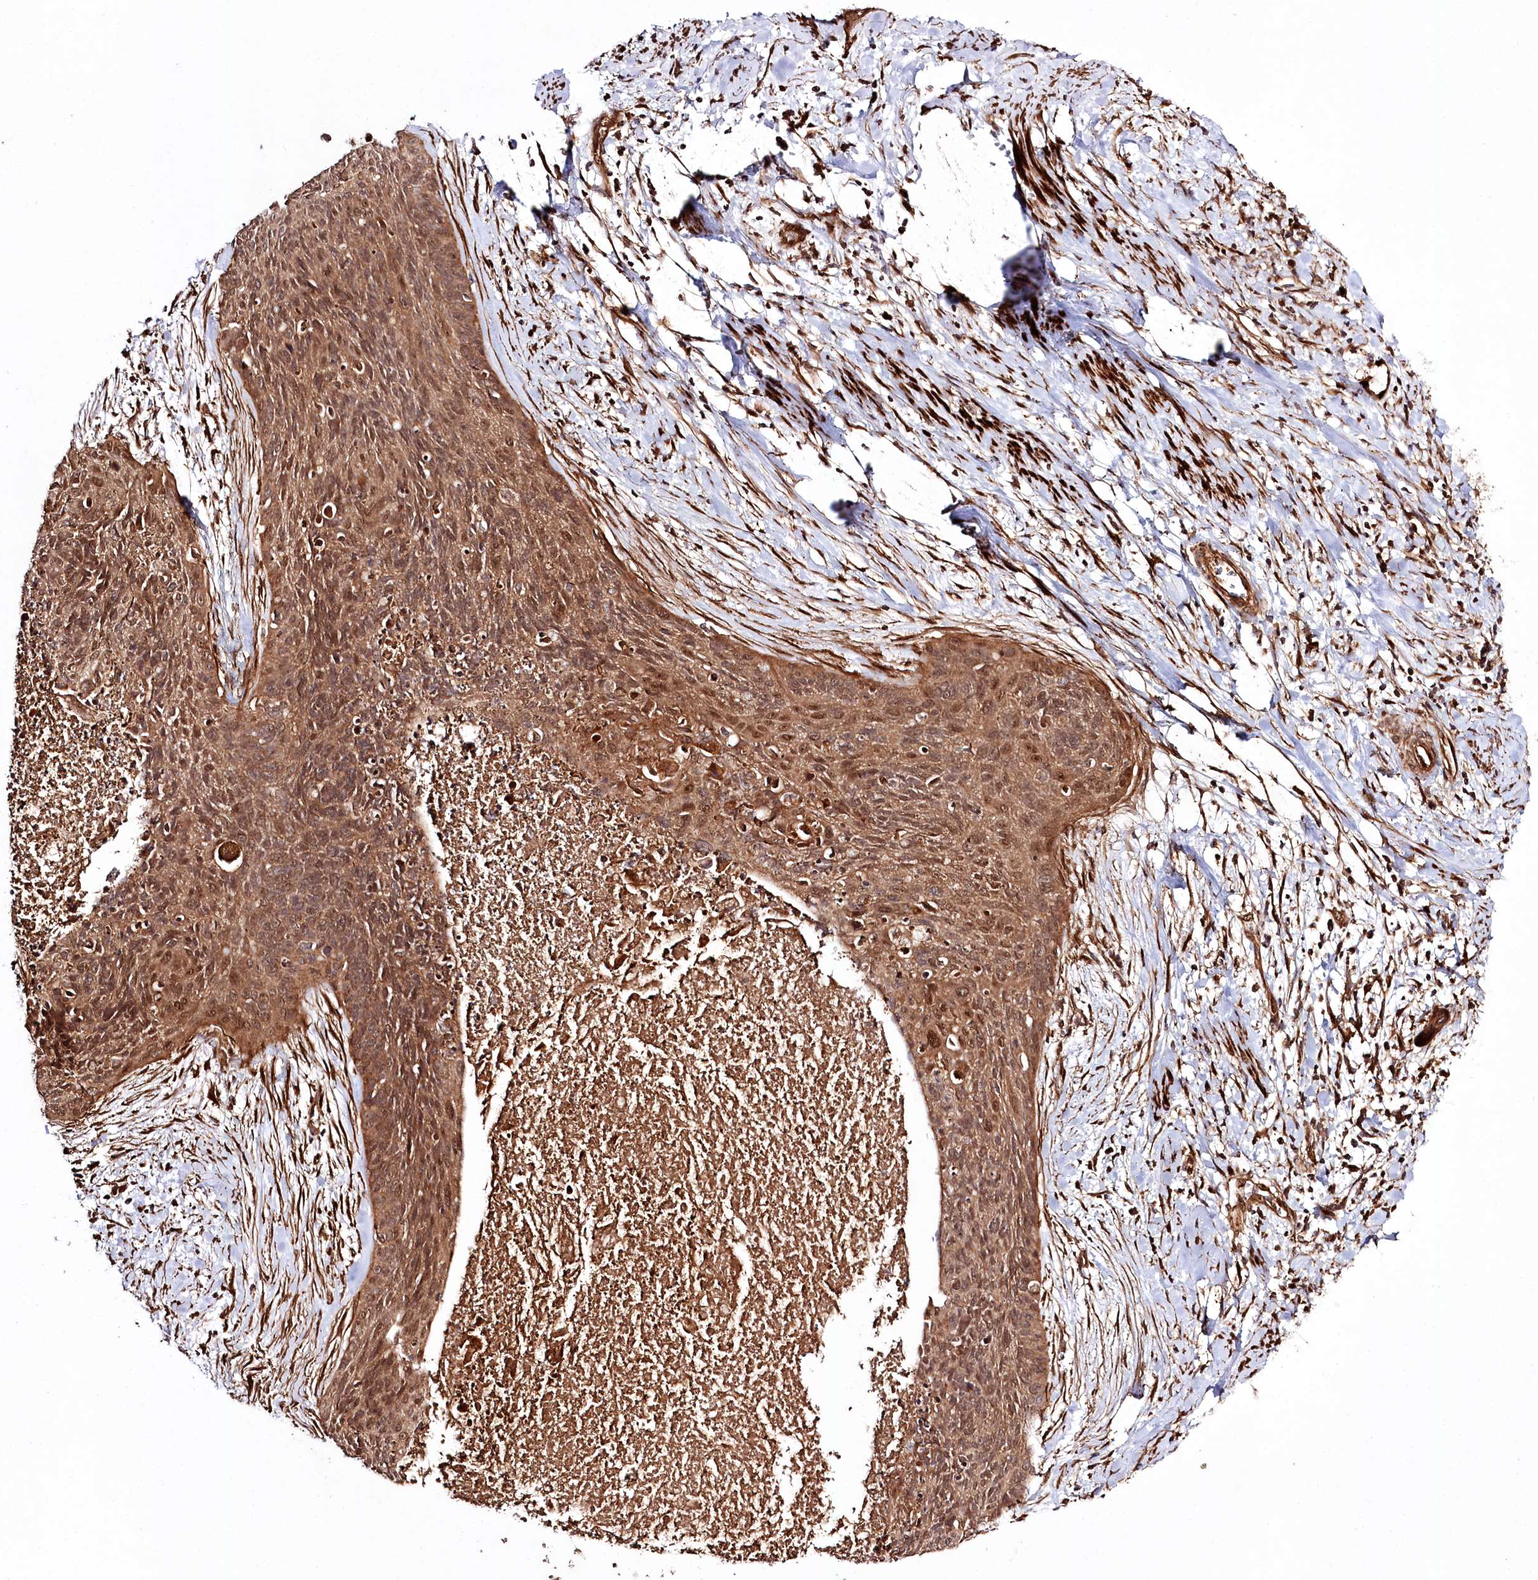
{"staining": {"intensity": "moderate", "quantity": ">75%", "location": "cytoplasmic/membranous"}, "tissue": "cervical cancer", "cell_type": "Tumor cells", "image_type": "cancer", "snomed": [{"axis": "morphology", "description": "Squamous cell carcinoma, NOS"}, {"axis": "topography", "description": "Cervix"}], "caption": "Squamous cell carcinoma (cervical) stained for a protein reveals moderate cytoplasmic/membranous positivity in tumor cells. Immunohistochemistry stains the protein in brown and the nuclei are stained blue.", "gene": "REXO2", "patient": {"sex": "female", "age": 55}}